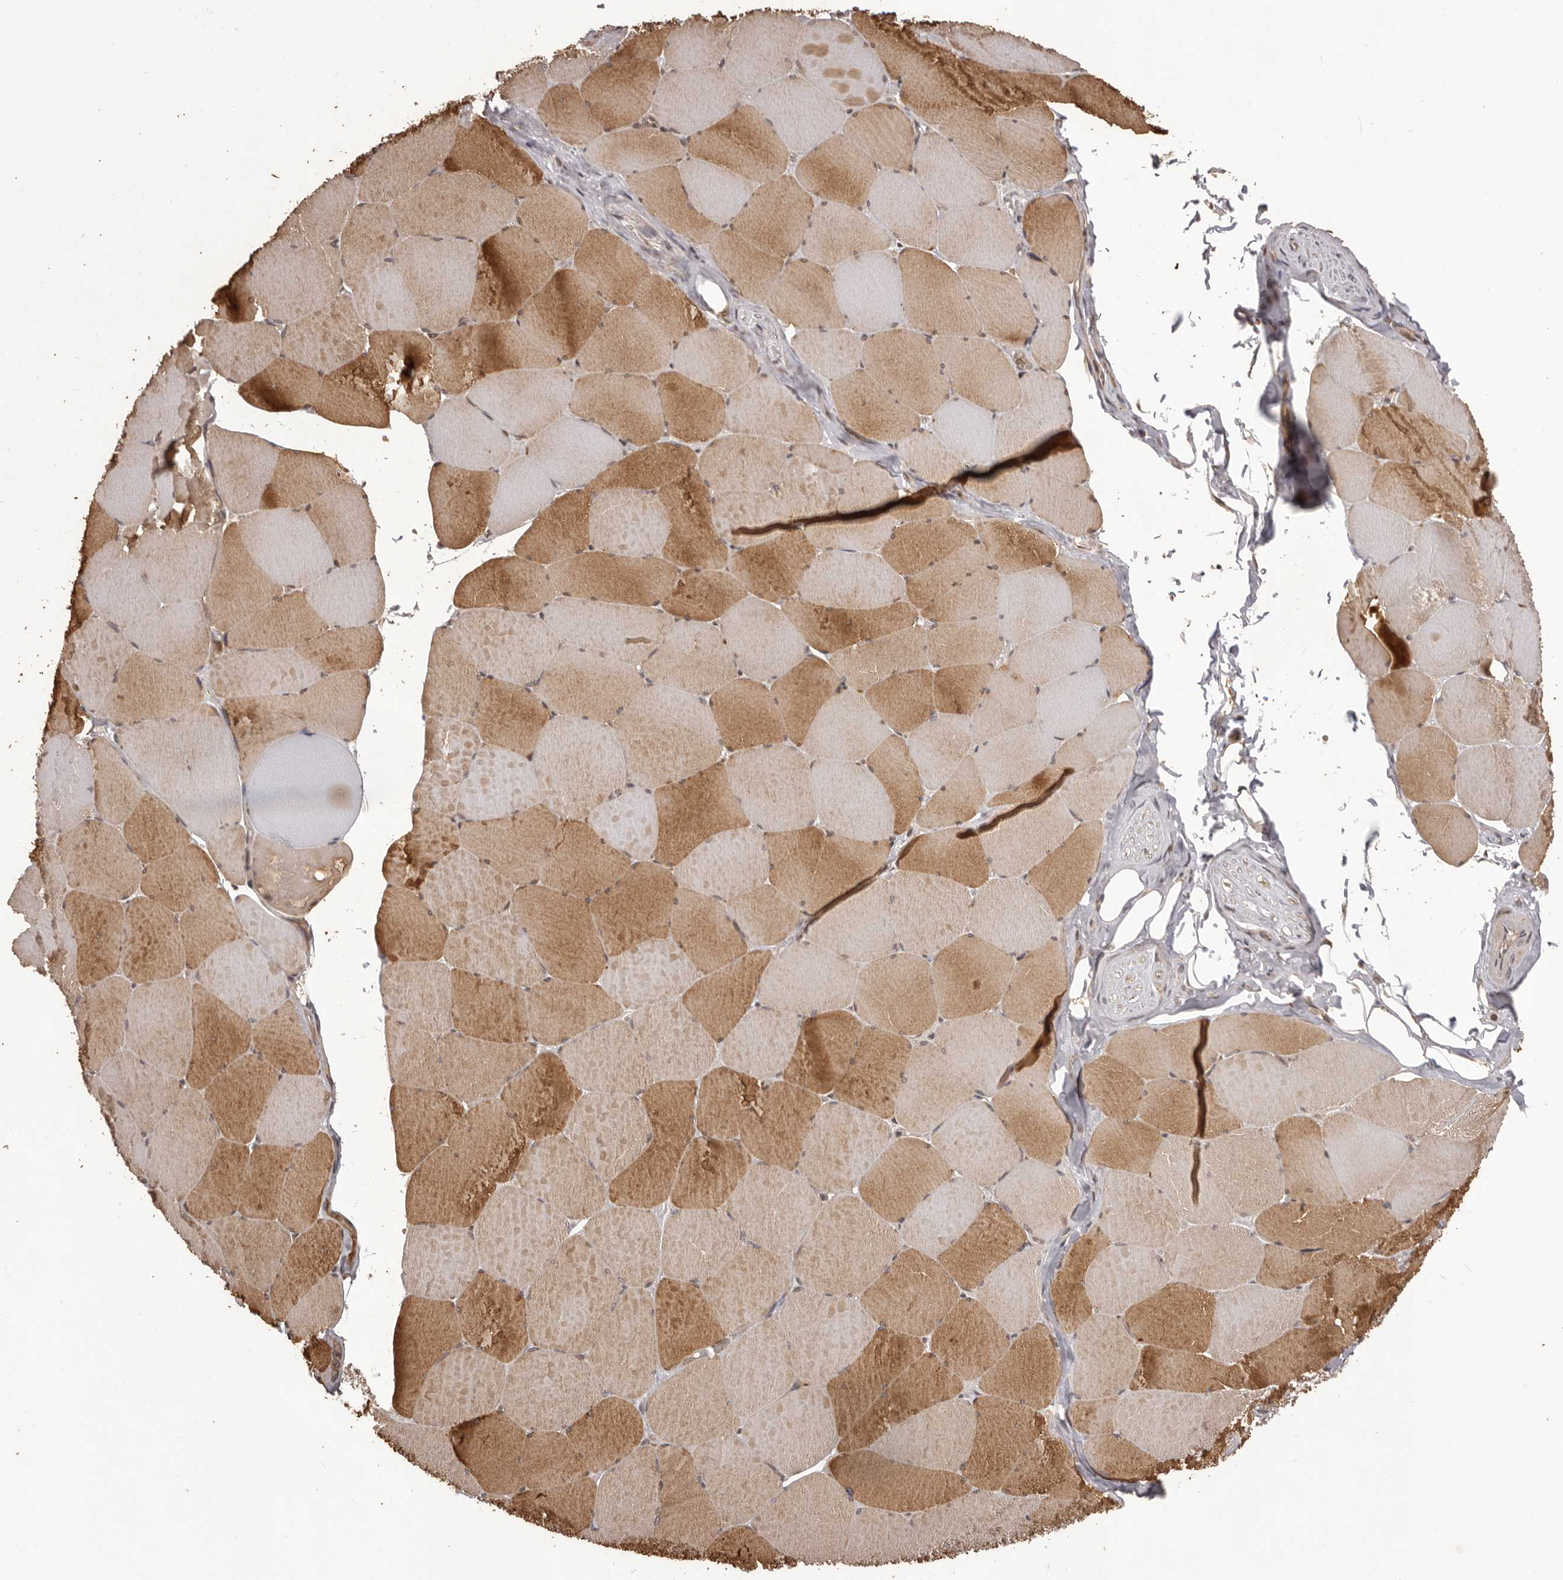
{"staining": {"intensity": "moderate", "quantity": ">75%", "location": "cytoplasmic/membranous"}, "tissue": "skeletal muscle", "cell_type": "Myocytes", "image_type": "normal", "snomed": [{"axis": "morphology", "description": "Normal tissue, NOS"}, {"axis": "topography", "description": "Skeletal muscle"}, {"axis": "topography", "description": "Head-Neck"}], "caption": "Brown immunohistochemical staining in normal human skeletal muscle shows moderate cytoplasmic/membranous positivity in approximately >75% of myocytes. The staining is performed using DAB brown chromogen to label protein expression. The nuclei are counter-stained blue using hematoxylin.", "gene": "QRSL1", "patient": {"sex": "male", "age": 66}}